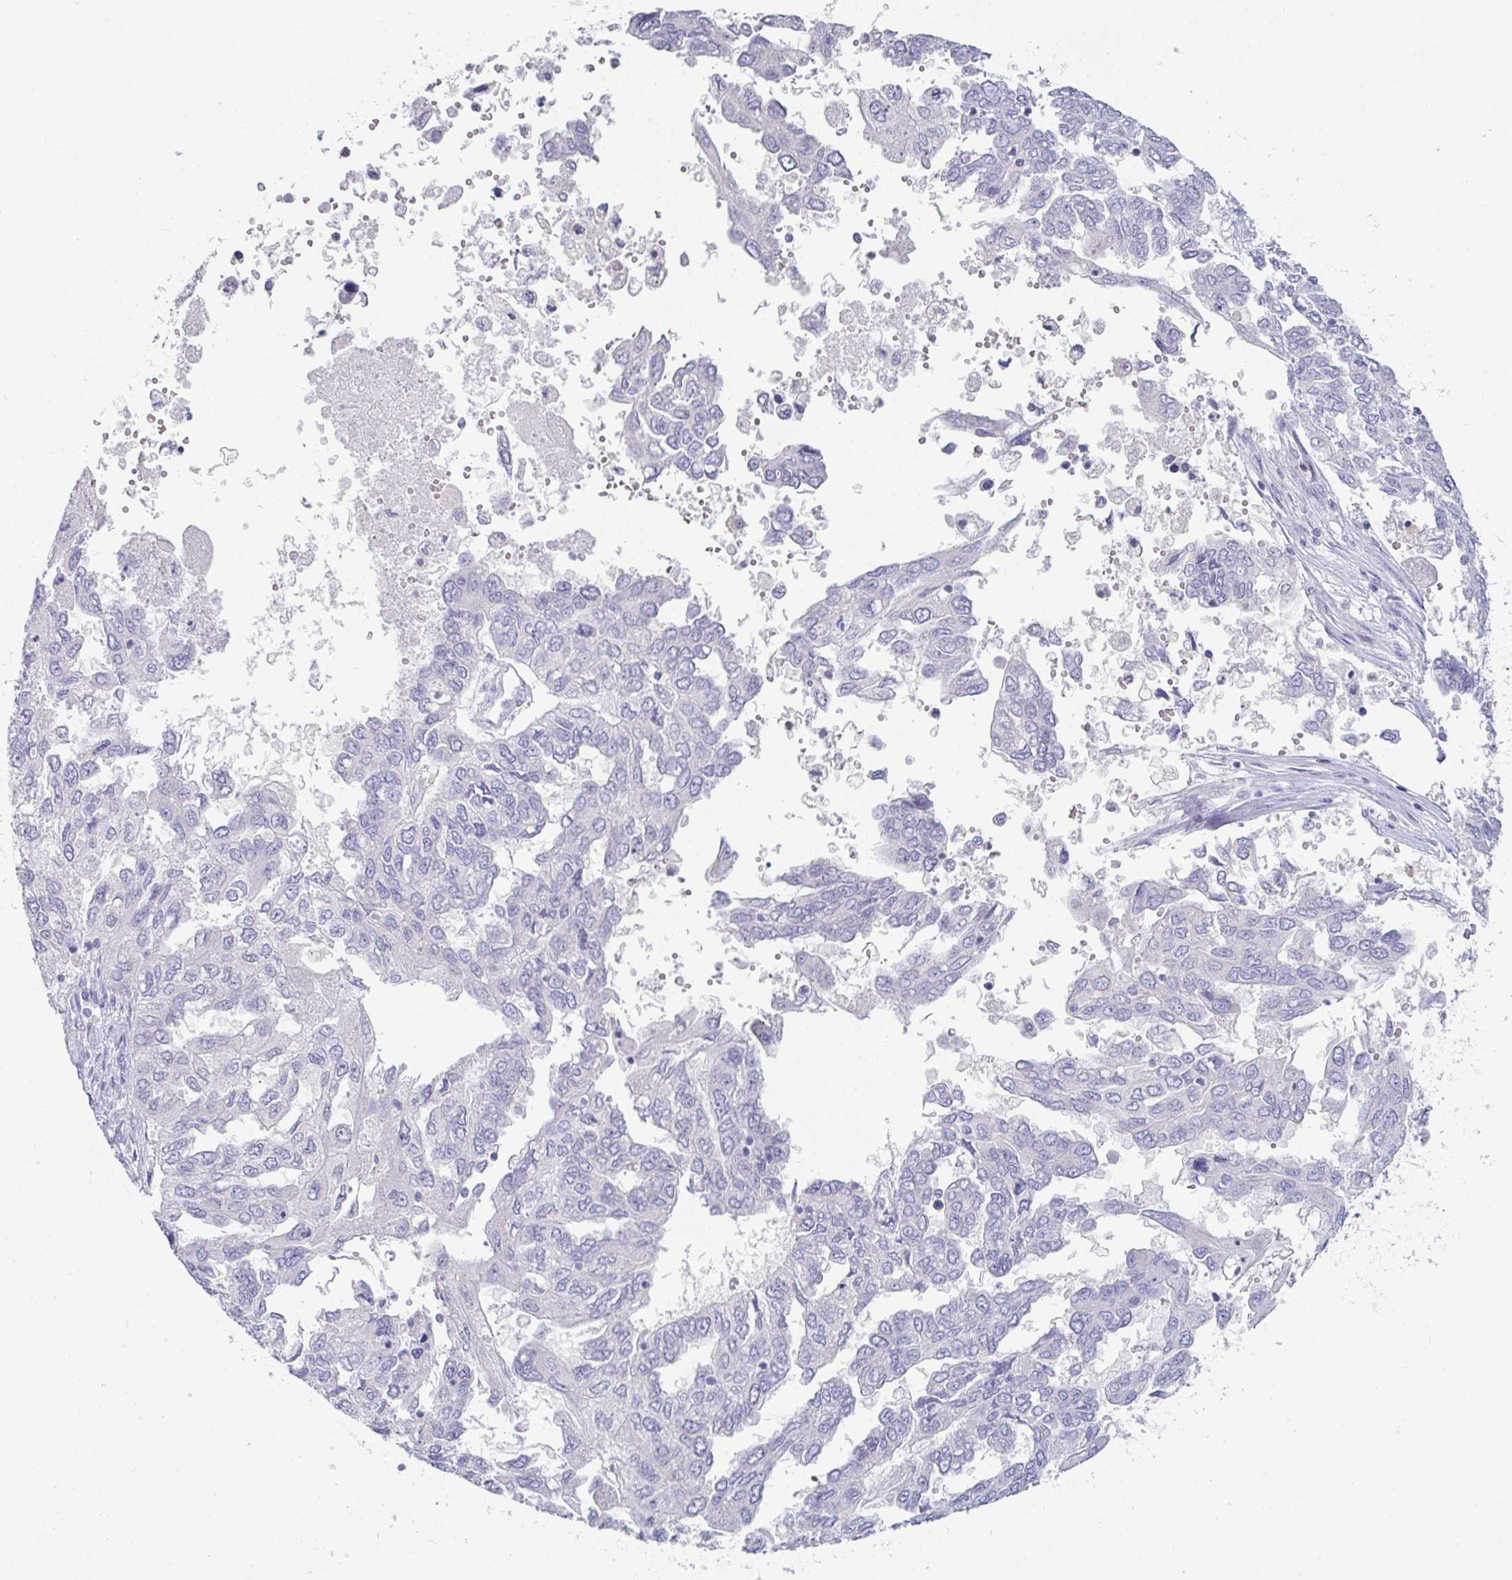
{"staining": {"intensity": "negative", "quantity": "none", "location": "none"}, "tissue": "ovarian cancer", "cell_type": "Tumor cells", "image_type": "cancer", "snomed": [{"axis": "morphology", "description": "Cystadenocarcinoma, serous, NOS"}, {"axis": "topography", "description": "Ovary"}], "caption": "An immunohistochemistry histopathology image of ovarian cancer is shown. There is no staining in tumor cells of ovarian cancer.", "gene": "RUBCN", "patient": {"sex": "female", "age": 53}}